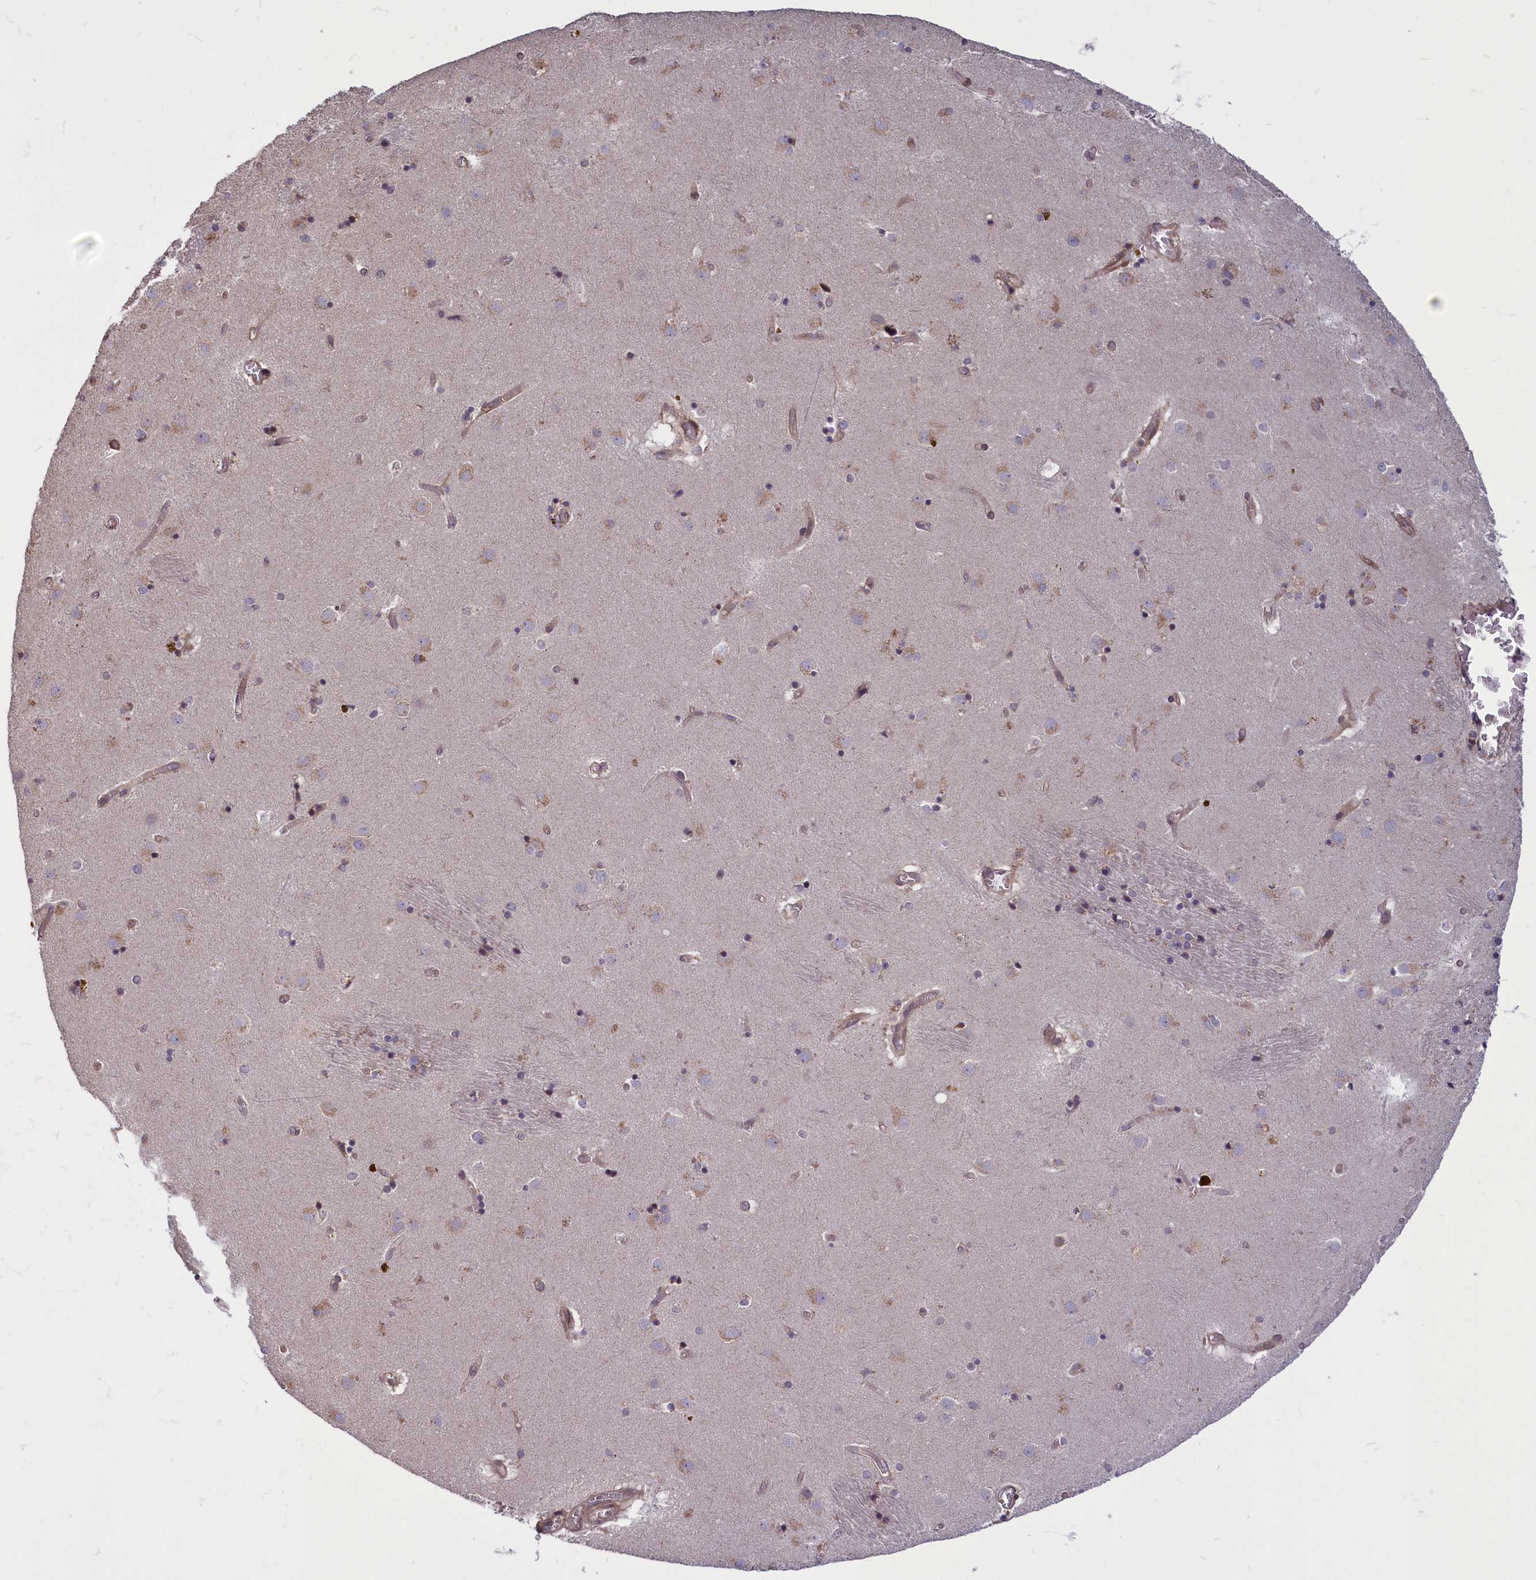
{"staining": {"intensity": "negative", "quantity": "none", "location": "none"}, "tissue": "caudate", "cell_type": "Glial cells", "image_type": "normal", "snomed": [{"axis": "morphology", "description": "Normal tissue, NOS"}, {"axis": "topography", "description": "Lateral ventricle wall"}], "caption": "Immunohistochemistry of benign human caudate demonstrates no expression in glial cells.", "gene": "ENSG00000274944", "patient": {"sex": "male", "age": 70}}